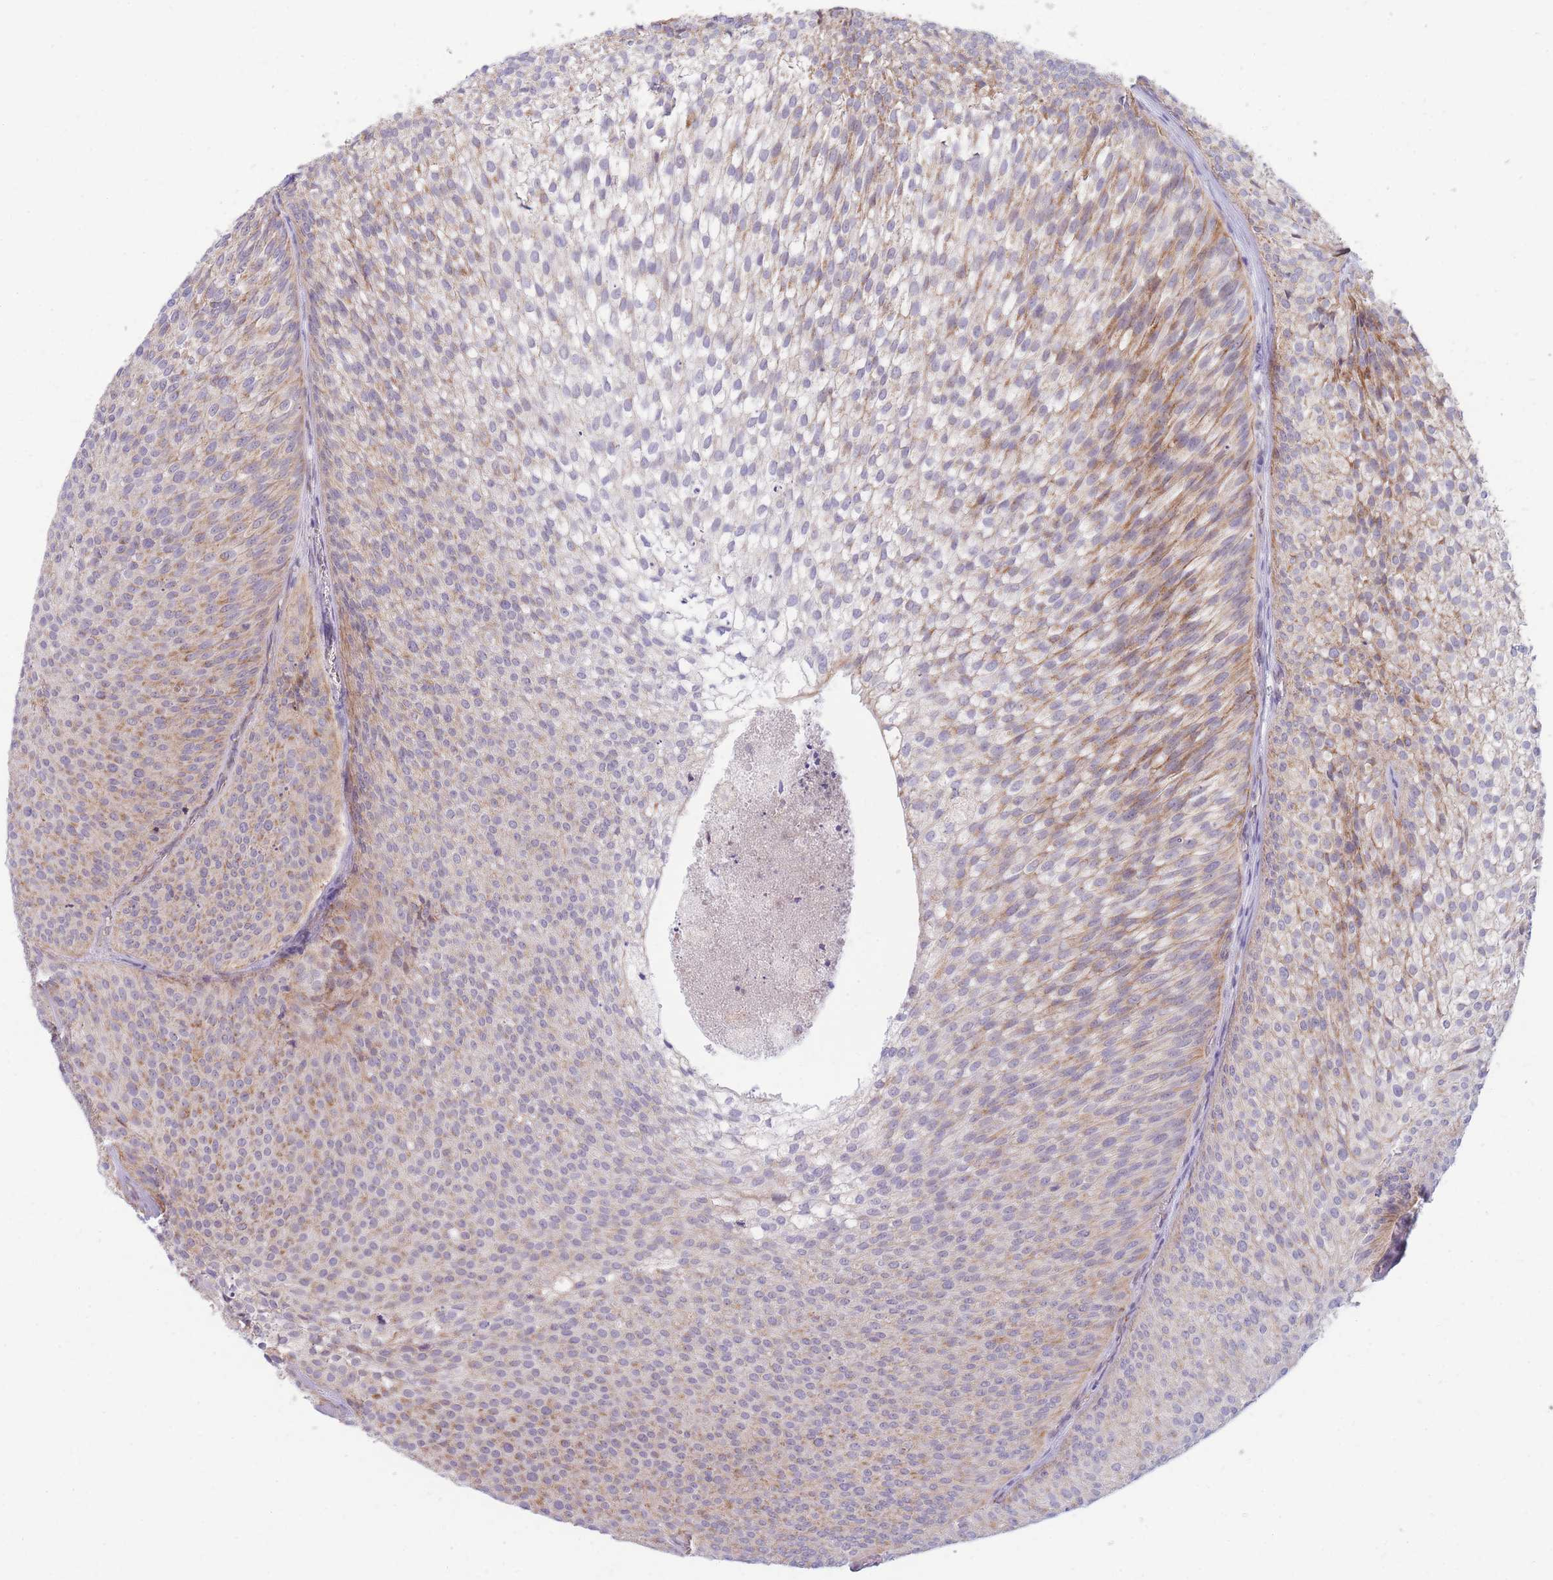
{"staining": {"intensity": "weak", "quantity": "<25%", "location": "cytoplasmic/membranous"}, "tissue": "urothelial cancer", "cell_type": "Tumor cells", "image_type": "cancer", "snomed": [{"axis": "morphology", "description": "Urothelial carcinoma, Low grade"}, {"axis": "topography", "description": "Urinary bladder"}], "caption": "Immunohistochemistry image of urothelial cancer stained for a protein (brown), which exhibits no staining in tumor cells. Brightfield microscopy of IHC stained with DAB (brown) and hematoxylin (blue), captured at high magnification.", "gene": "MRPS9", "patient": {"sex": "male", "age": 91}}